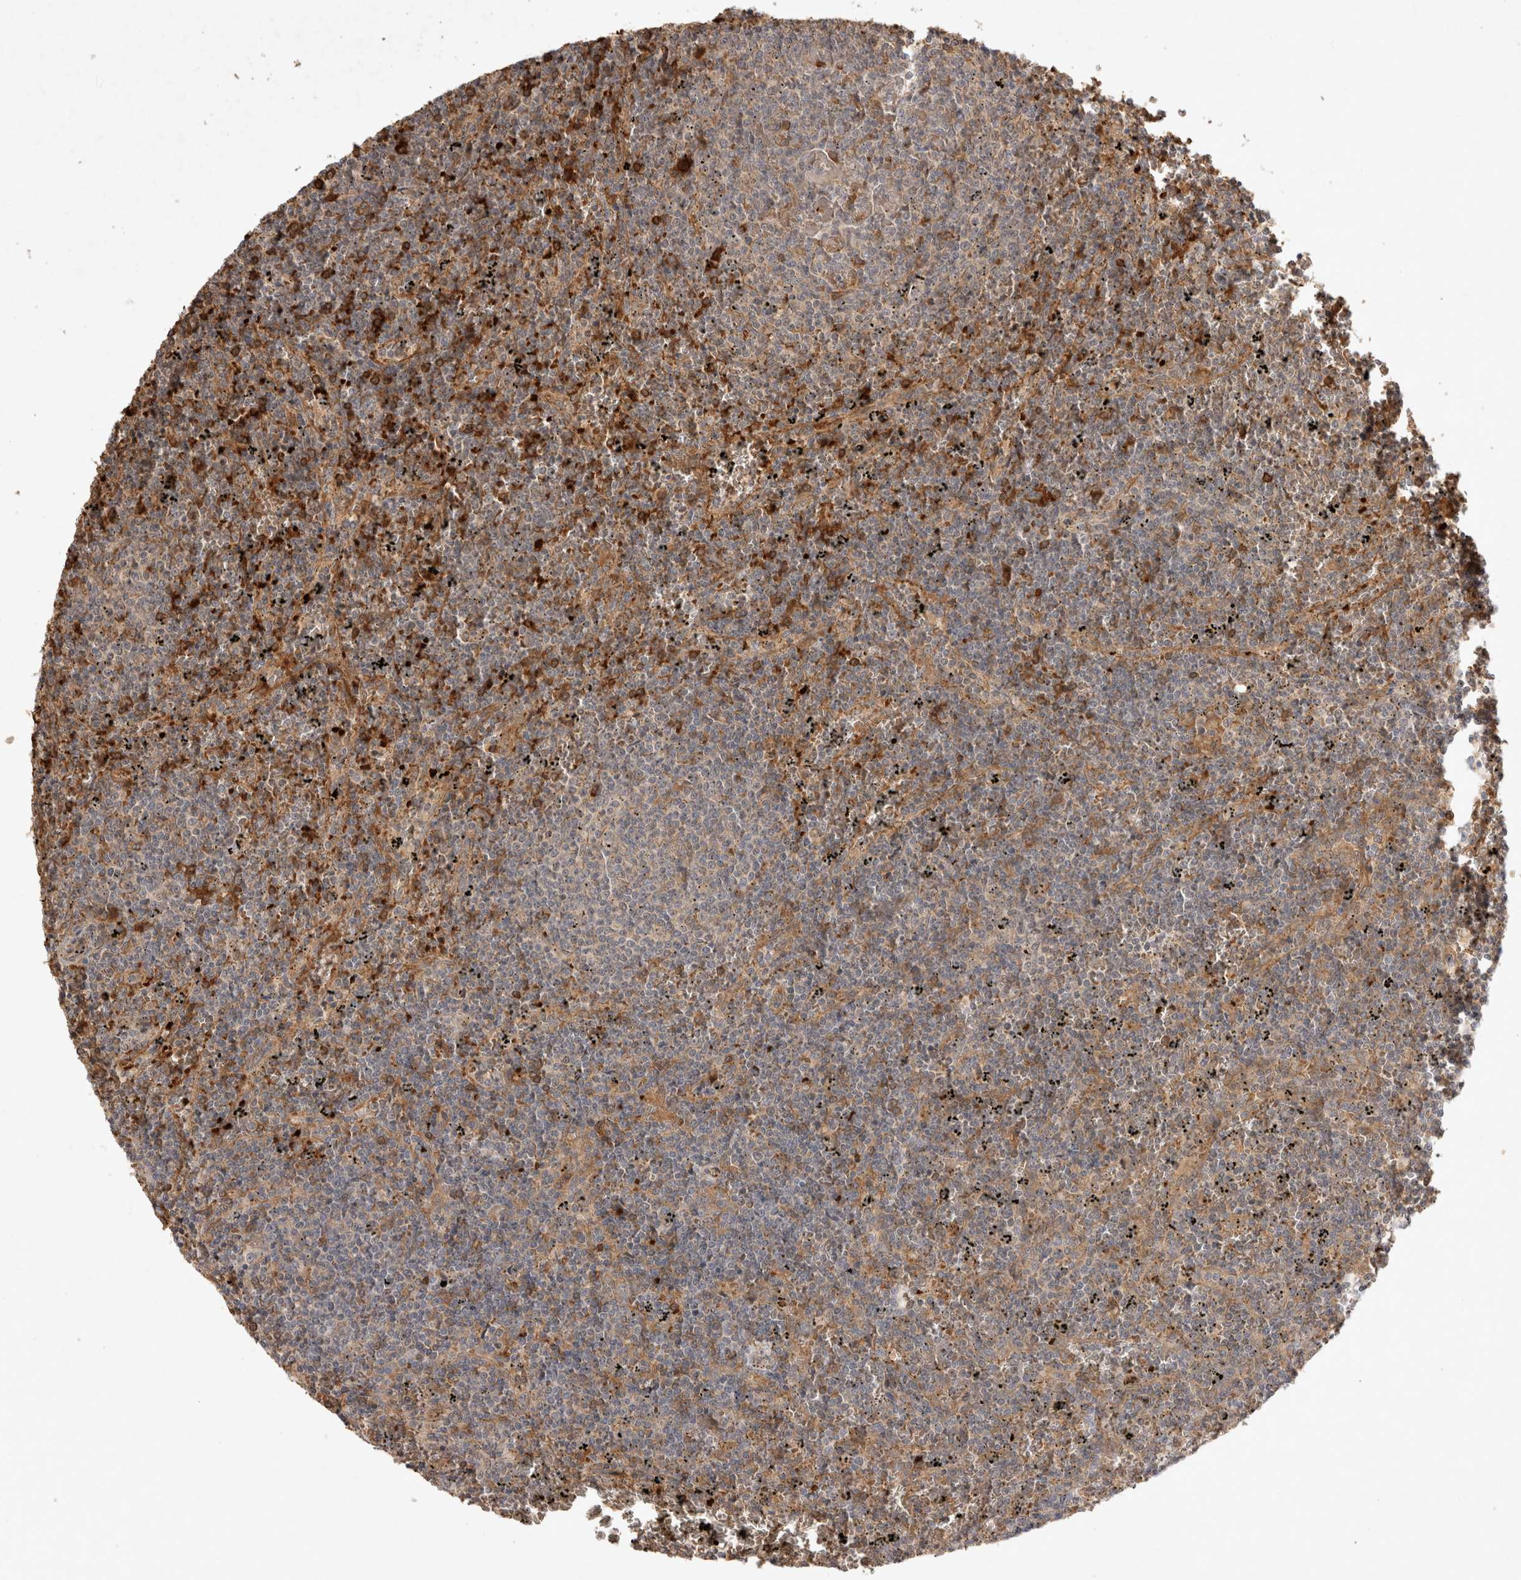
{"staining": {"intensity": "negative", "quantity": "none", "location": "none"}, "tissue": "lymphoma", "cell_type": "Tumor cells", "image_type": "cancer", "snomed": [{"axis": "morphology", "description": "Malignant lymphoma, non-Hodgkin's type, Low grade"}, {"axis": "topography", "description": "Spleen"}], "caption": "IHC image of malignant lymphoma, non-Hodgkin's type (low-grade) stained for a protein (brown), which shows no positivity in tumor cells. The staining is performed using DAB (3,3'-diaminobenzidine) brown chromogen with nuclei counter-stained in using hematoxylin.", "gene": "FAM221A", "patient": {"sex": "female", "age": 50}}